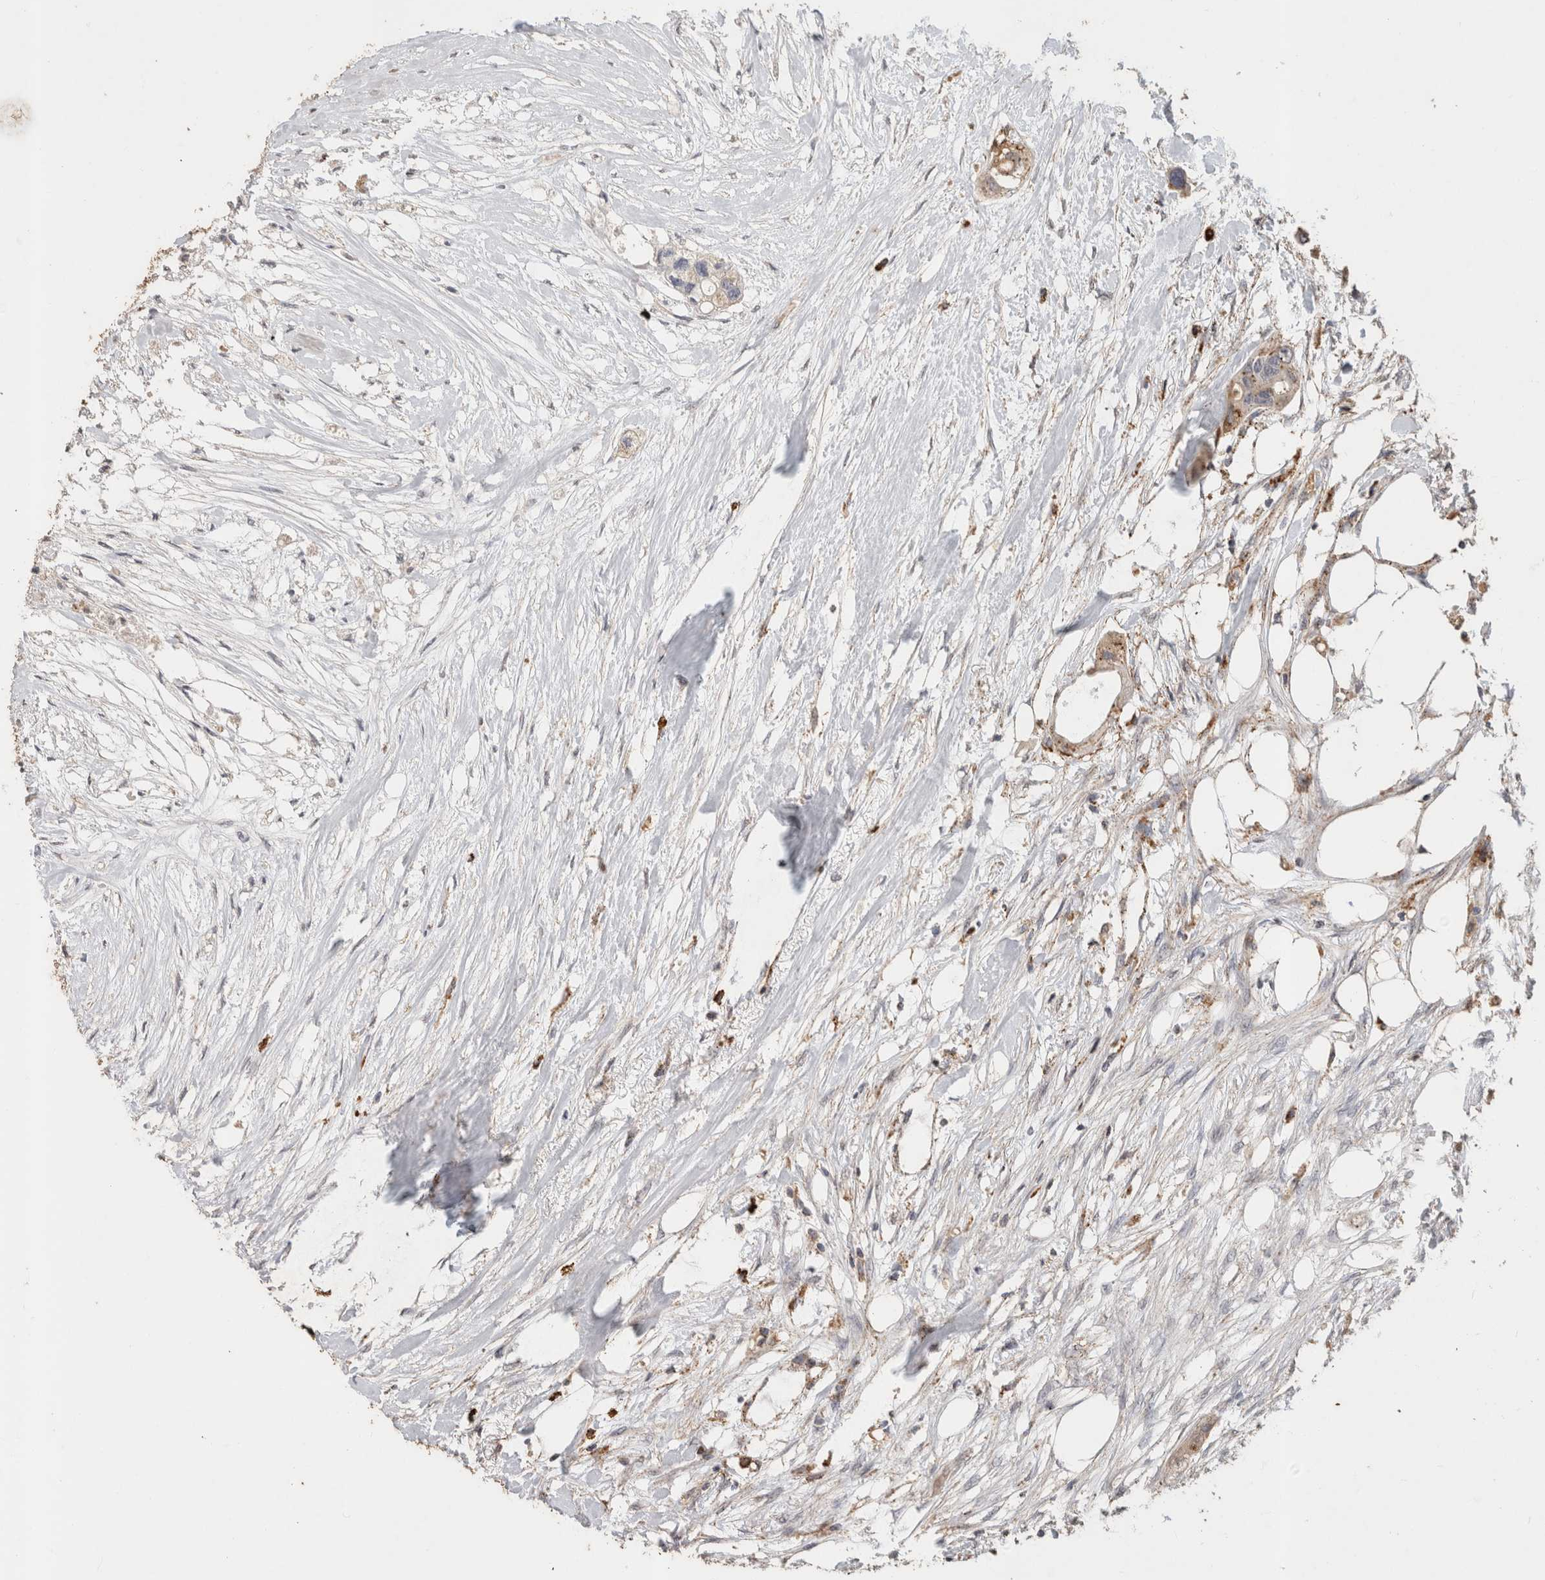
{"staining": {"intensity": "weak", "quantity": ">75%", "location": "cytoplasmic/membranous"}, "tissue": "colorectal cancer", "cell_type": "Tumor cells", "image_type": "cancer", "snomed": [{"axis": "morphology", "description": "Adenocarcinoma, NOS"}, {"axis": "topography", "description": "Colon"}], "caption": "IHC of human colorectal adenocarcinoma reveals low levels of weak cytoplasmic/membranous expression in about >75% of tumor cells.", "gene": "ARSA", "patient": {"sex": "female", "age": 57}}